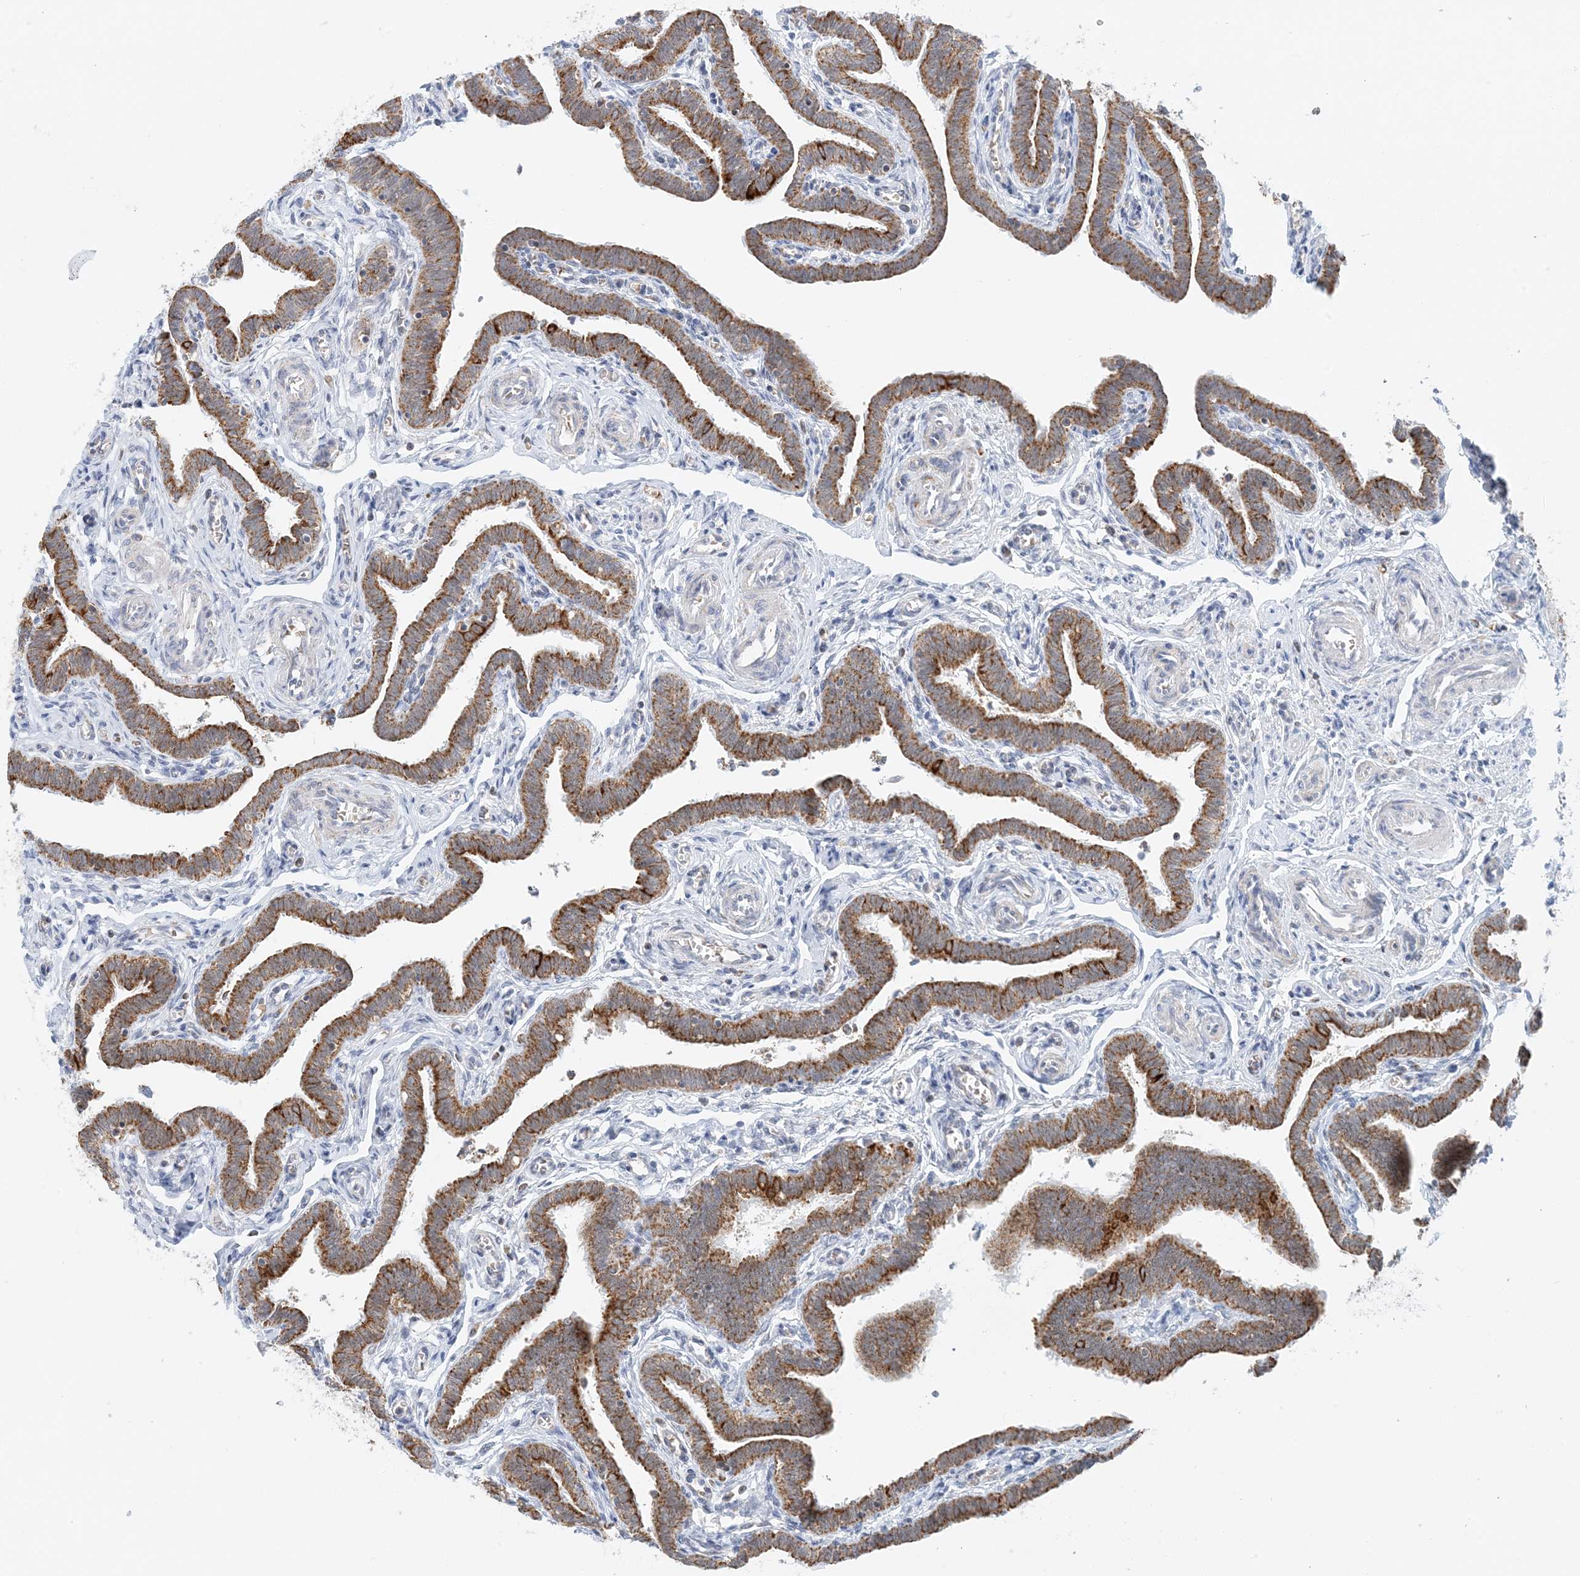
{"staining": {"intensity": "strong", "quantity": ">75%", "location": "cytoplasmic/membranous"}, "tissue": "fallopian tube", "cell_type": "Glandular cells", "image_type": "normal", "snomed": [{"axis": "morphology", "description": "Normal tissue, NOS"}, {"axis": "topography", "description": "Fallopian tube"}], "caption": "A brown stain labels strong cytoplasmic/membranous expression of a protein in glandular cells of unremarkable fallopian tube. (IHC, brightfield microscopy, high magnification).", "gene": "BDH1", "patient": {"sex": "female", "age": 36}}